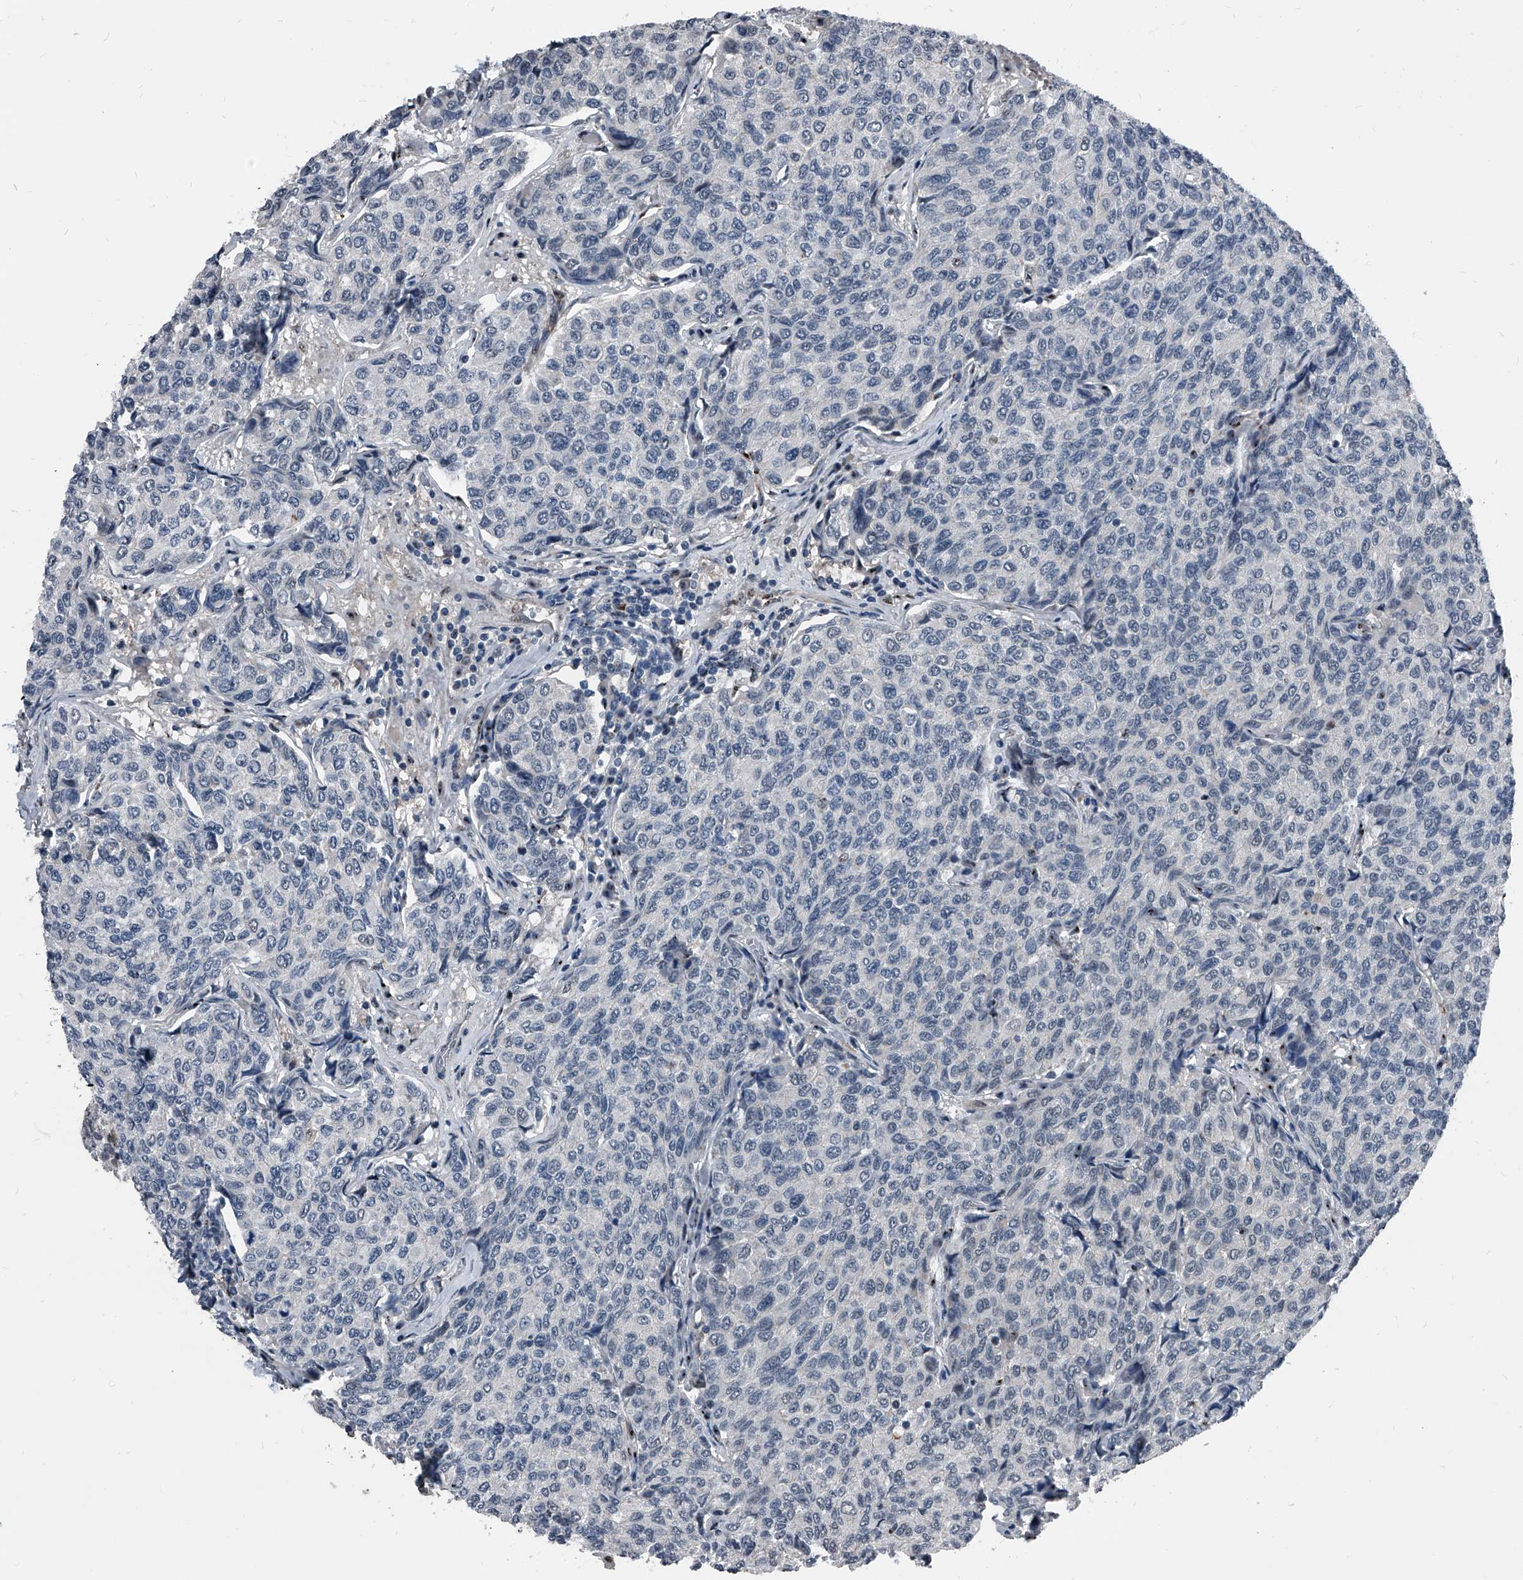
{"staining": {"intensity": "negative", "quantity": "none", "location": "none"}, "tissue": "breast cancer", "cell_type": "Tumor cells", "image_type": "cancer", "snomed": [{"axis": "morphology", "description": "Duct carcinoma"}, {"axis": "topography", "description": "Breast"}], "caption": "High magnification brightfield microscopy of infiltrating ductal carcinoma (breast) stained with DAB (3,3'-diaminobenzidine) (brown) and counterstained with hematoxylin (blue): tumor cells show no significant staining.", "gene": "MEN1", "patient": {"sex": "female", "age": 55}}